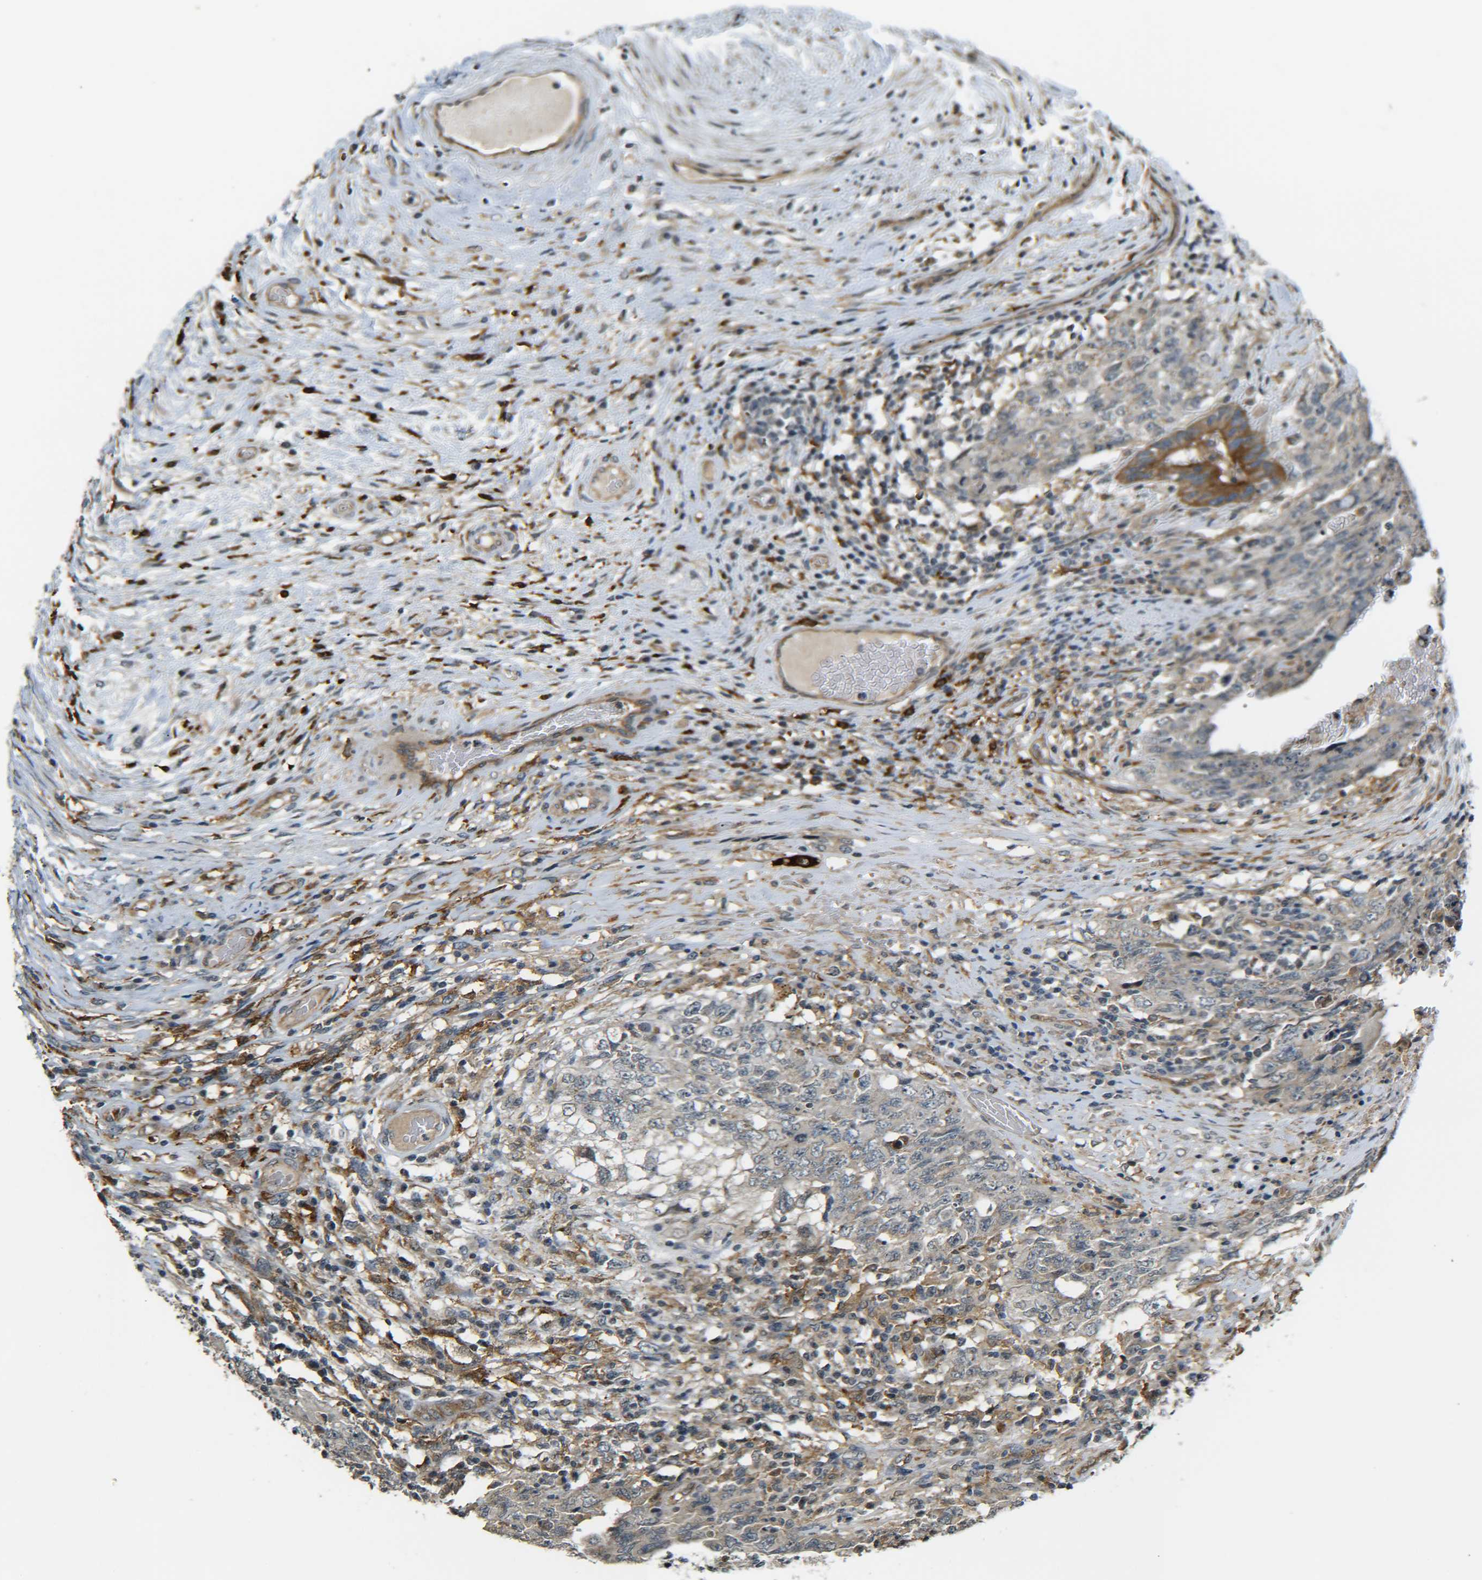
{"staining": {"intensity": "negative", "quantity": "none", "location": "none"}, "tissue": "testis cancer", "cell_type": "Tumor cells", "image_type": "cancer", "snomed": [{"axis": "morphology", "description": "Carcinoma, Embryonal, NOS"}, {"axis": "topography", "description": "Testis"}], "caption": "Testis embryonal carcinoma was stained to show a protein in brown. There is no significant expression in tumor cells.", "gene": "DAB2", "patient": {"sex": "male", "age": 26}}